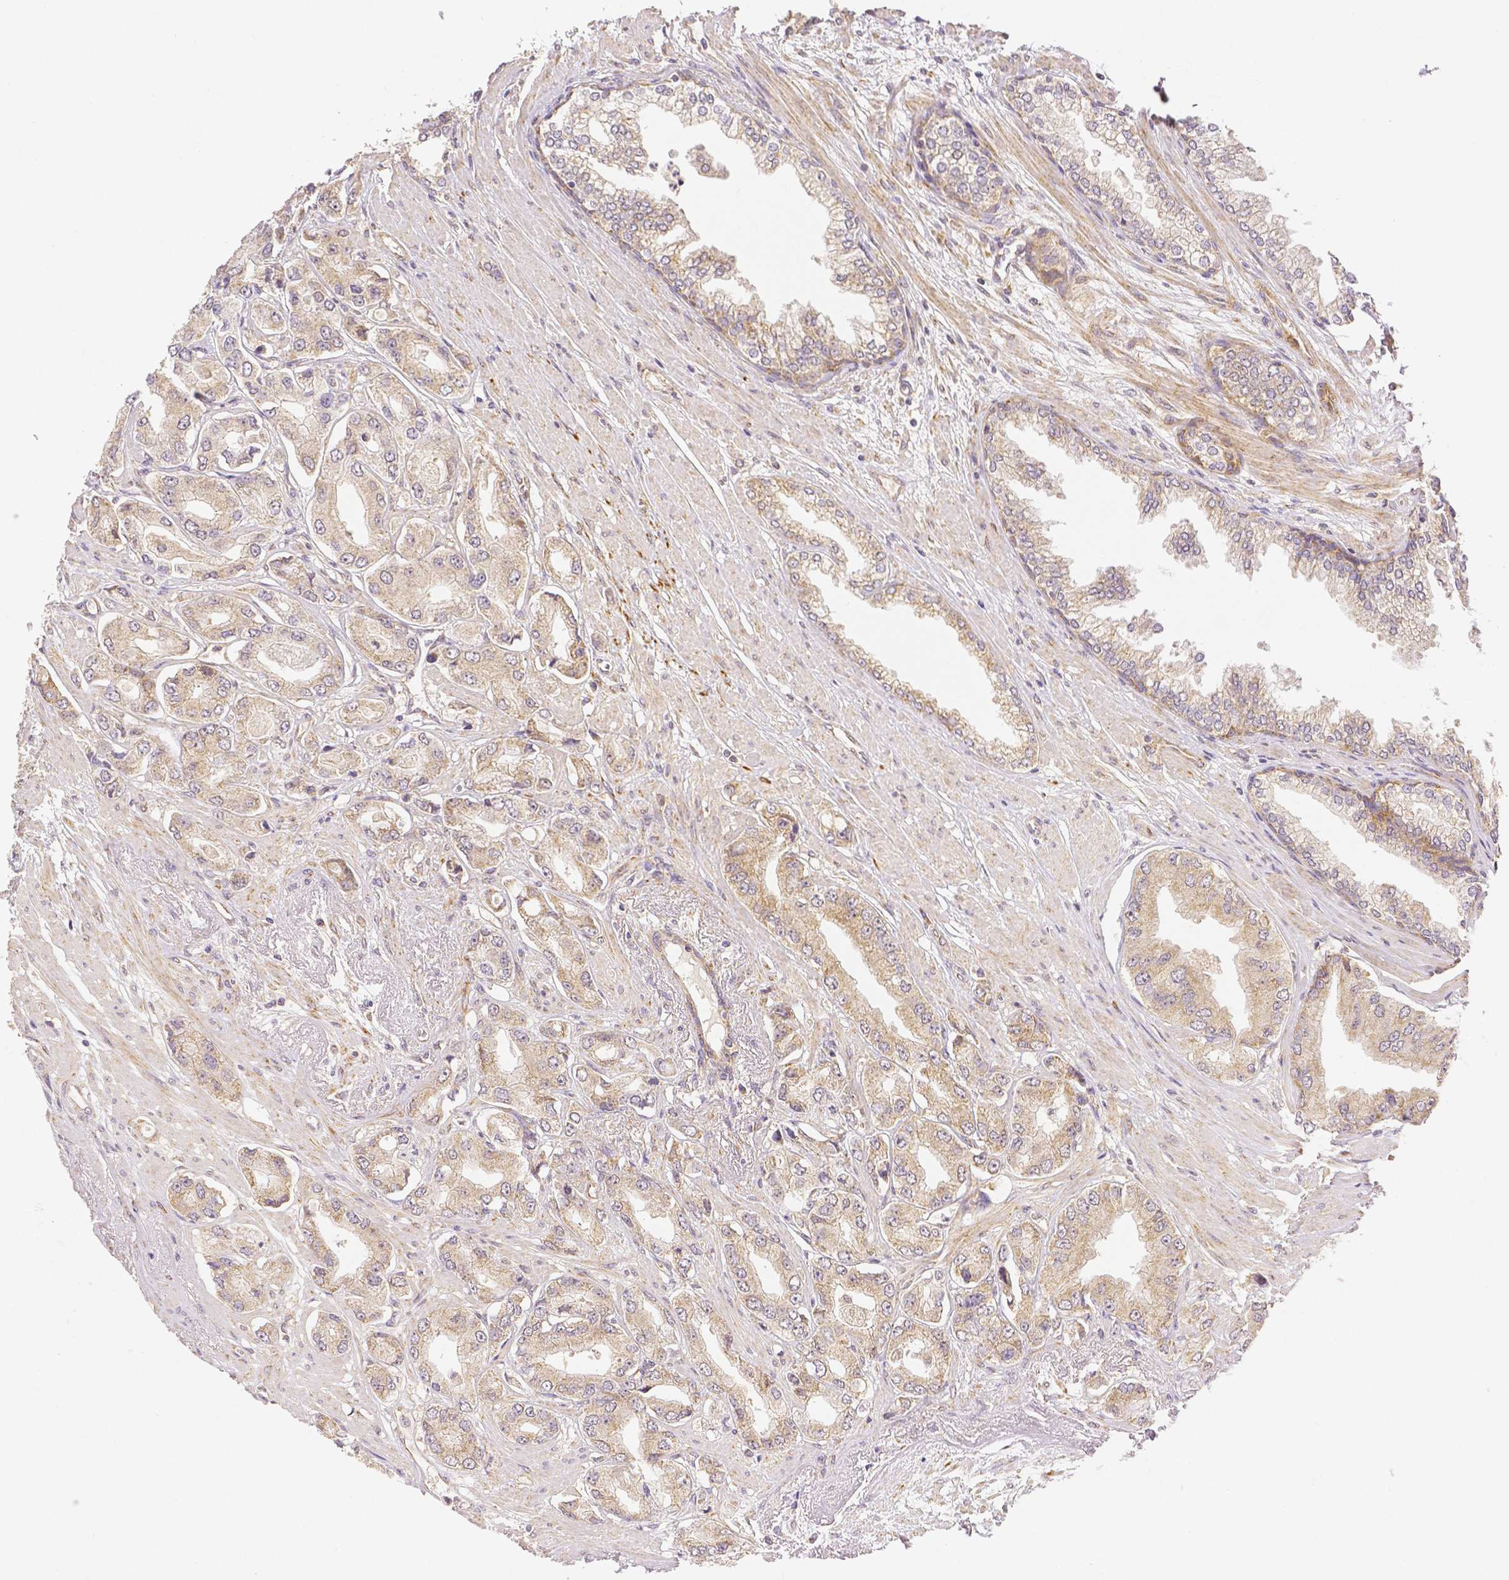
{"staining": {"intensity": "weak", "quantity": ">75%", "location": "cytoplasmic/membranous"}, "tissue": "prostate cancer", "cell_type": "Tumor cells", "image_type": "cancer", "snomed": [{"axis": "morphology", "description": "Adenocarcinoma, Low grade"}, {"axis": "topography", "description": "Prostate"}], "caption": "Human low-grade adenocarcinoma (prostate) stained with a brown dye shows weak cytoplasmic/membranous positive expression in approximately >75% of tumor cells.", "gene": "RHOT1", "patient": {"sex": "male", "age": 60}}